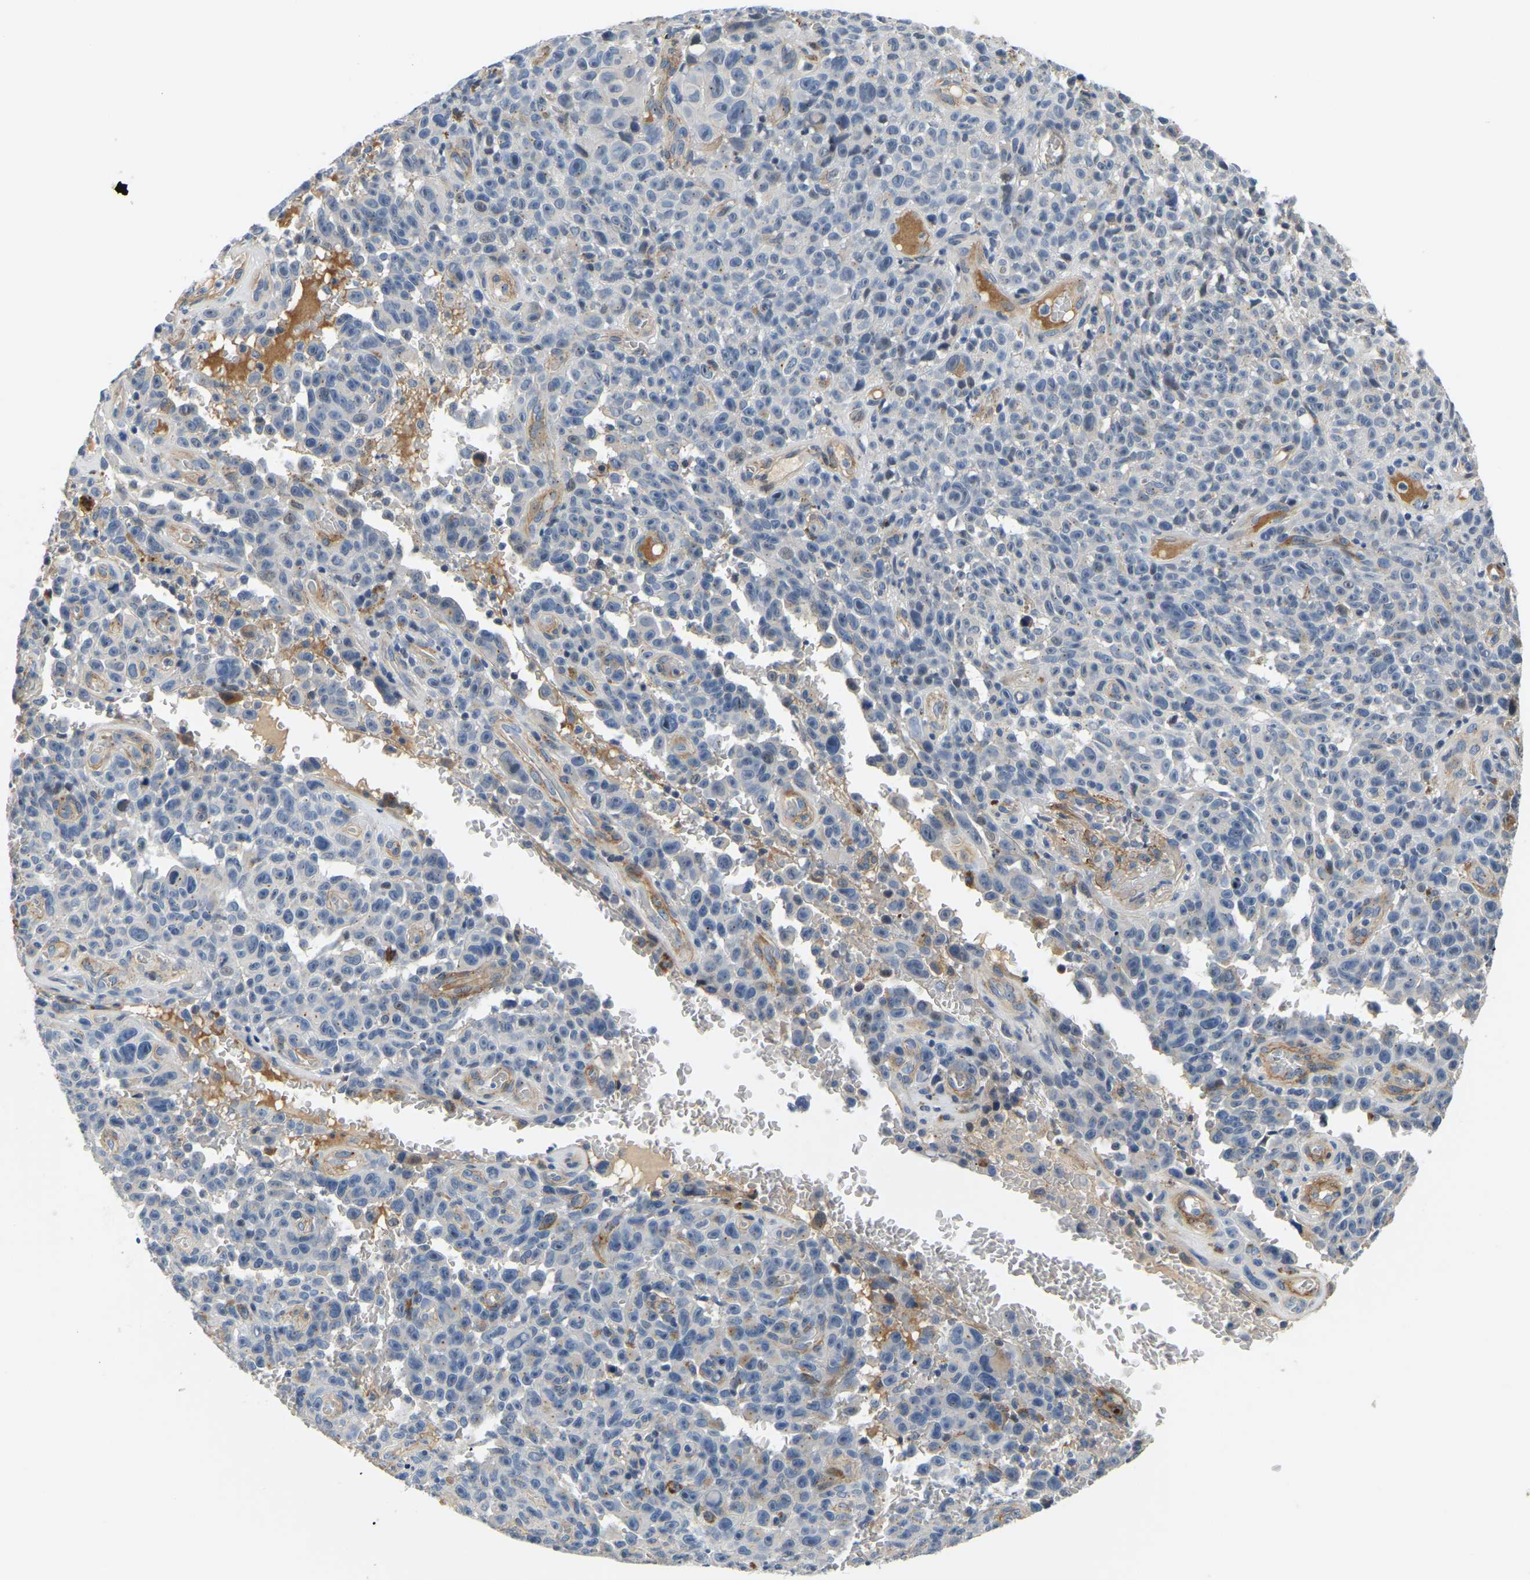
{"staining": {"intensity": "negative", "quantity": "none", "location": "none"}, "tissue": "melanoma", "cell_type": "Tumor cells", "image_type": "cancer", "snomed": [{"axis": "morphology", "description": "Malignant melanoma, NOS"}, {"axis": "topography", "description": "Skin"}], "caption": "High power microscopy micrograph of an immunohistochemistry (IHC) image of melanoma, revealing no significant staining in tumor cells.", "gene": "LIAS", "patient": {"sex": "female", "age": 82}}